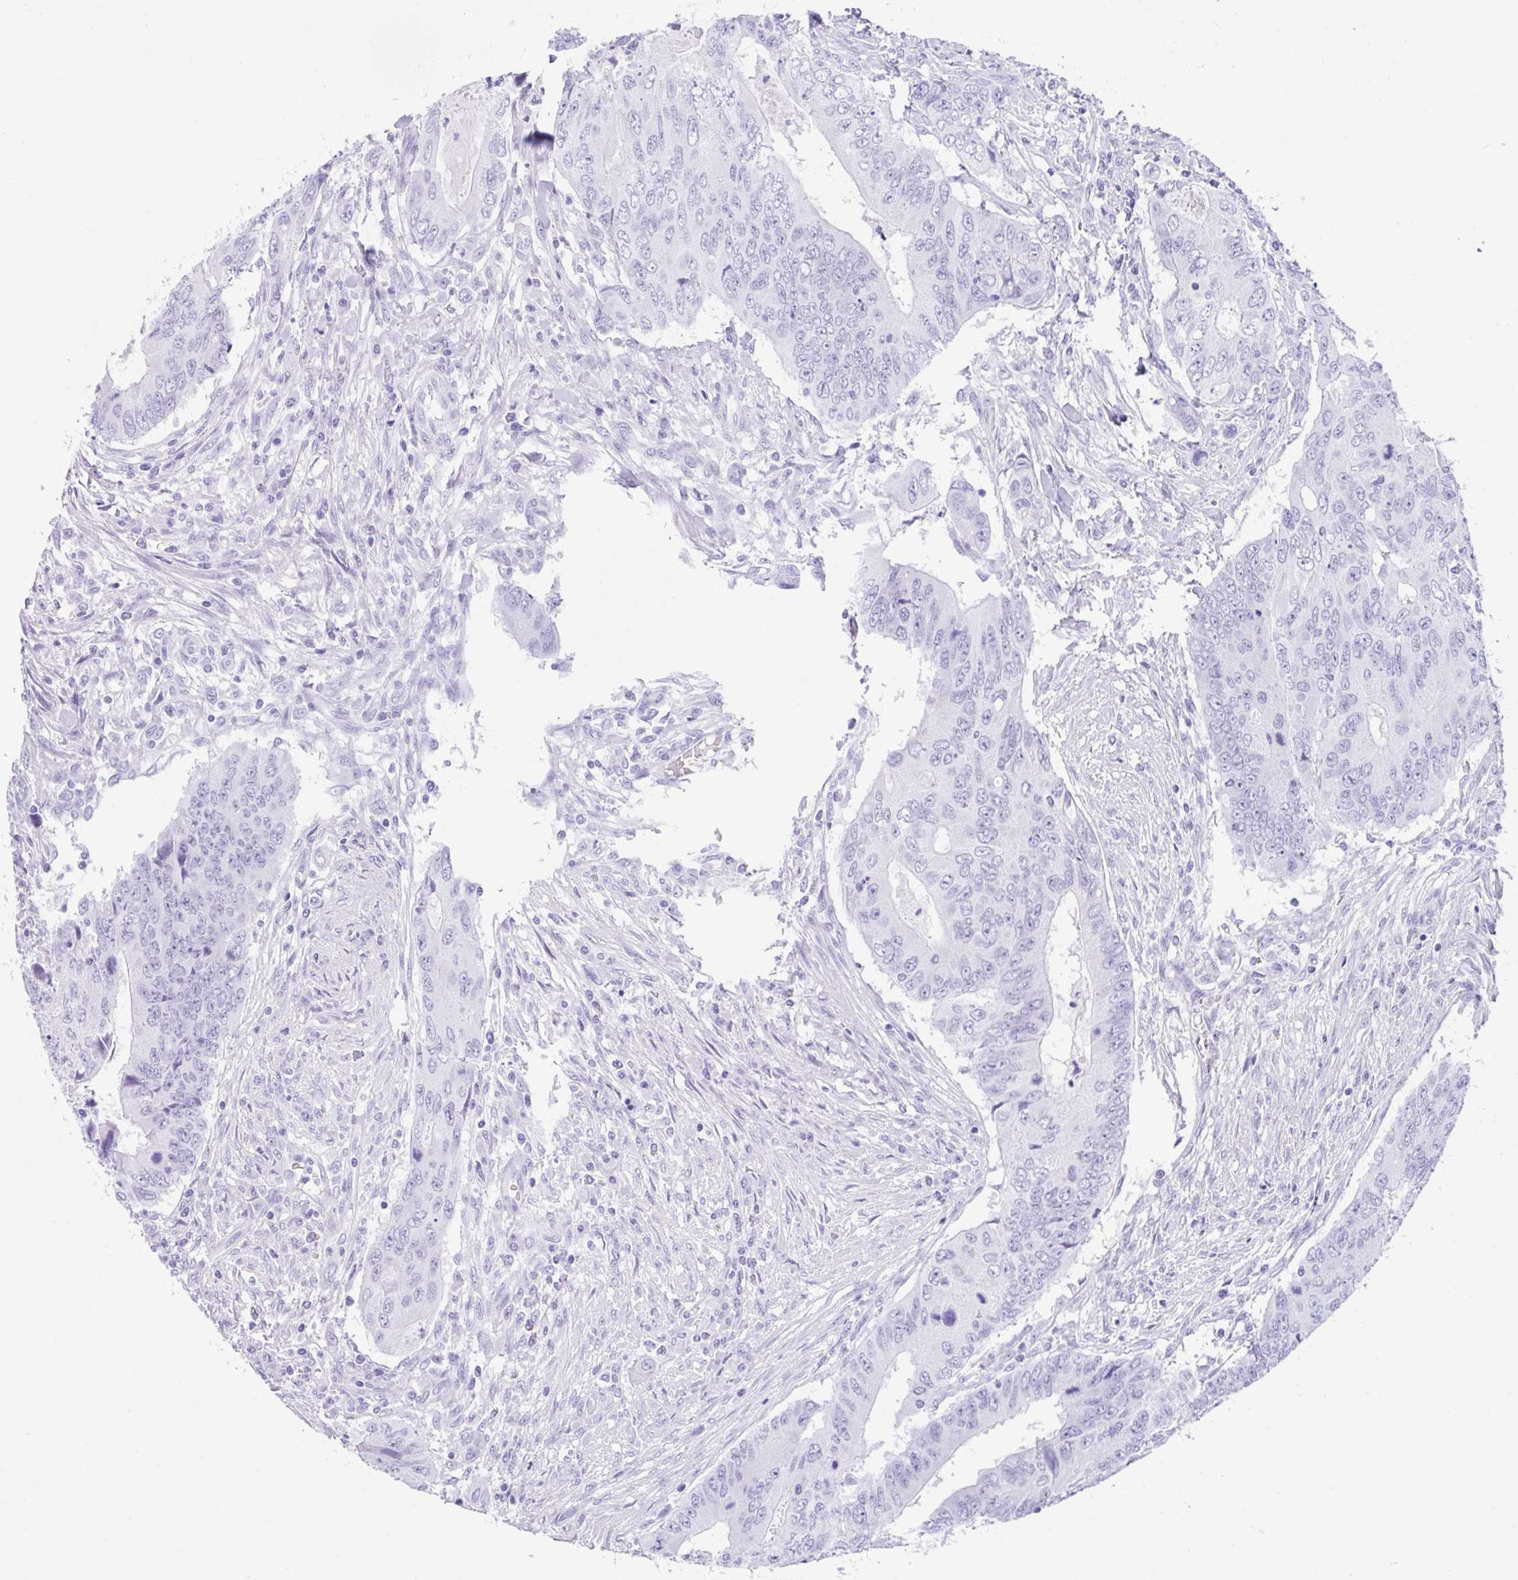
{"staining": {"intensity": "negative", "quantity": "none", "location": "none"}, "tissue": "colorectal cancer", "cell_type": "Tumor cells", "image_type": "cancer", "snomed": [{"axis": "morphology", "description": "Adenocarcinoma, NOS"}, {"axis": "topography", "description": "Colon"}], "caption": "Tumor cells show no significant expression in colorectal cancer.", "gene": "CPA1", "patient": {"sex": "male", "age": 53}}